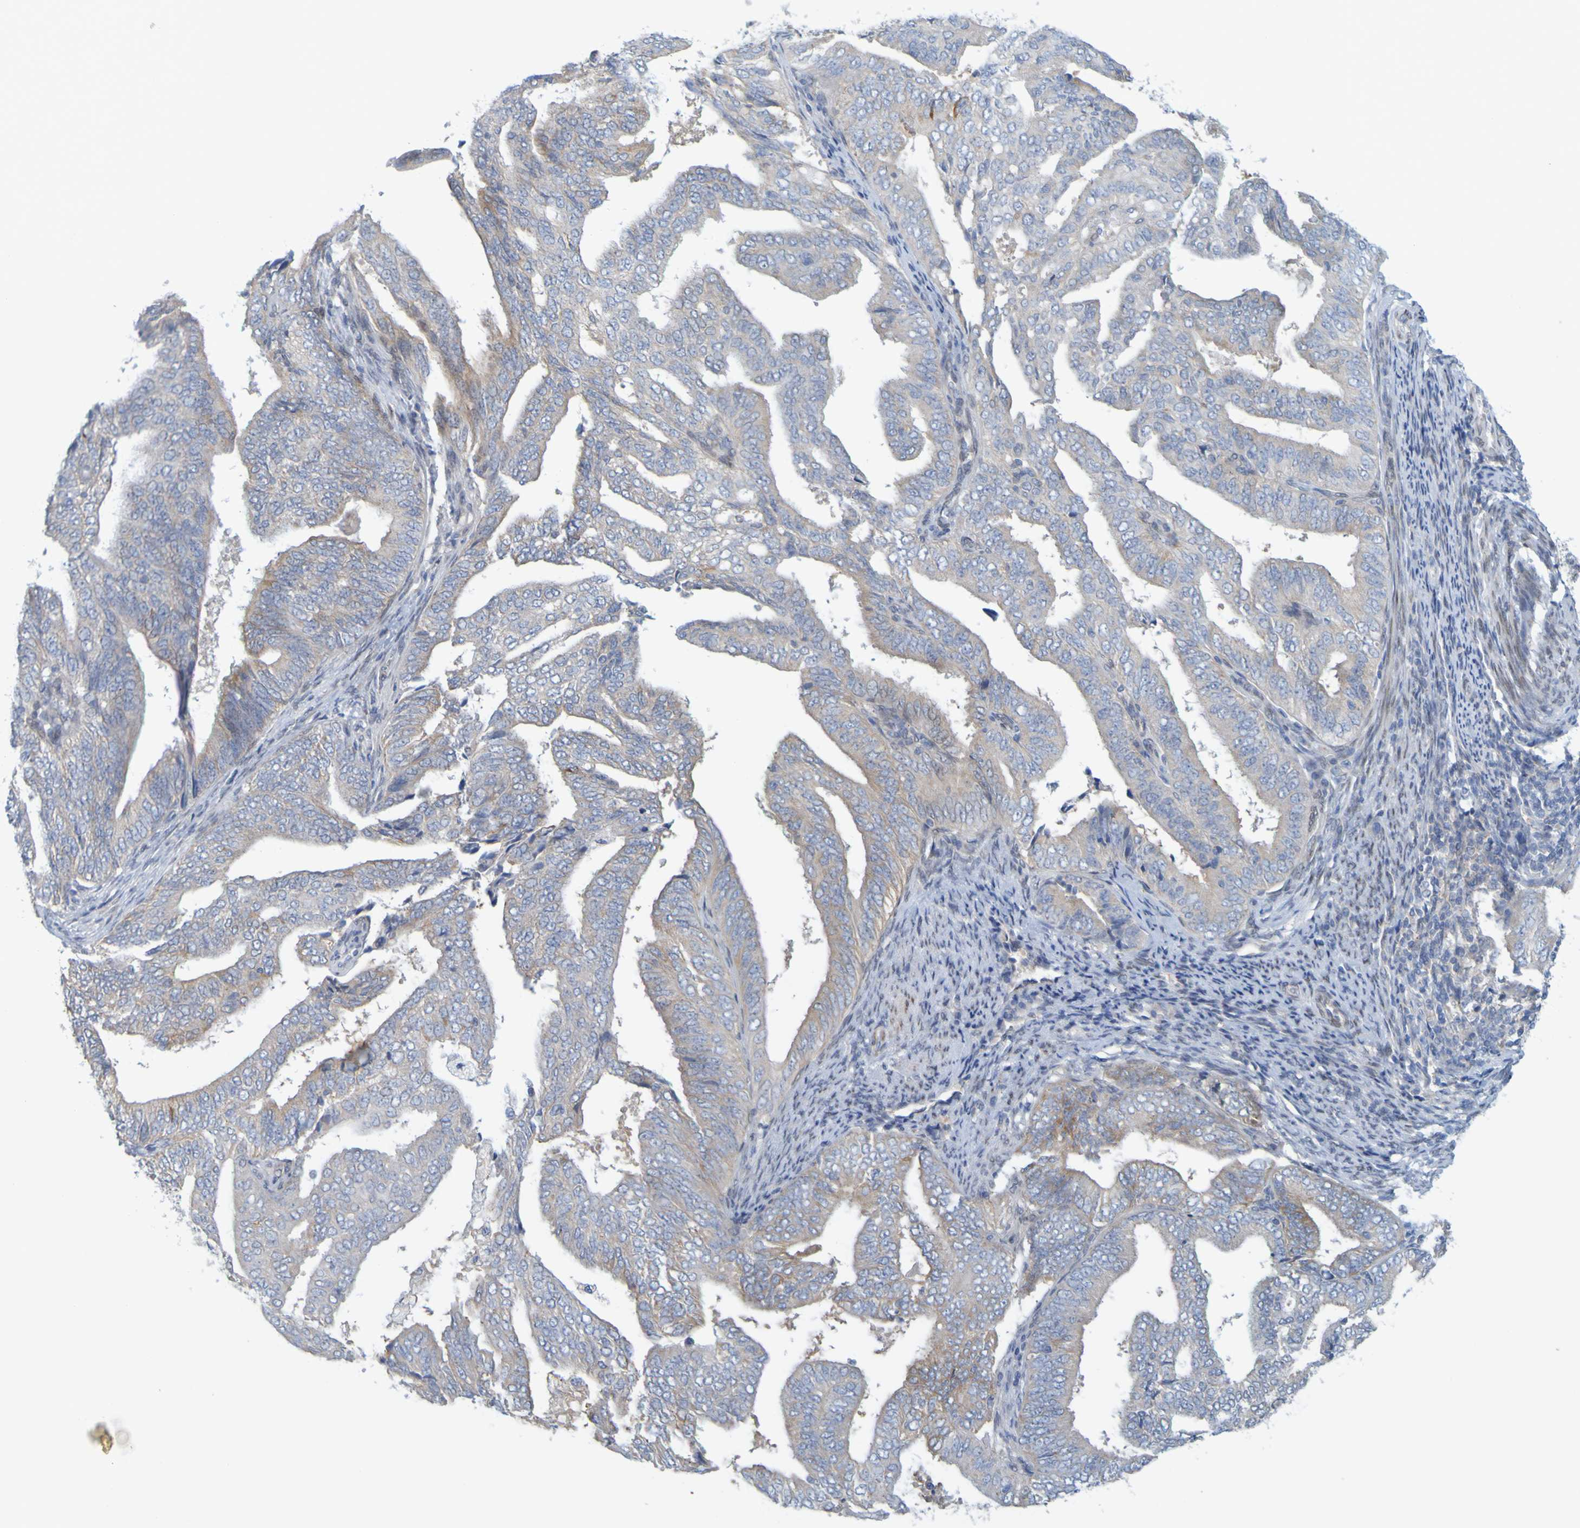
{"staining": {"intensity": "weak", "quantity": "<25%", "location": "cytoplasmic/membranous"}, "tissue": "endometrial cancer", "cell_type": "Tumor cells", "image_type": "cancer", "snomed": [{"axis": "morphology", "description": "Adenocarcinoma, NOS"}, {"axis": "topography", "description": "Endometrium"}], "caption": "Tumor cells are negative for brown protein staining in endometrial cancer.", "gene": "MAG", "patient": {"sex": "female", "age": 58}}